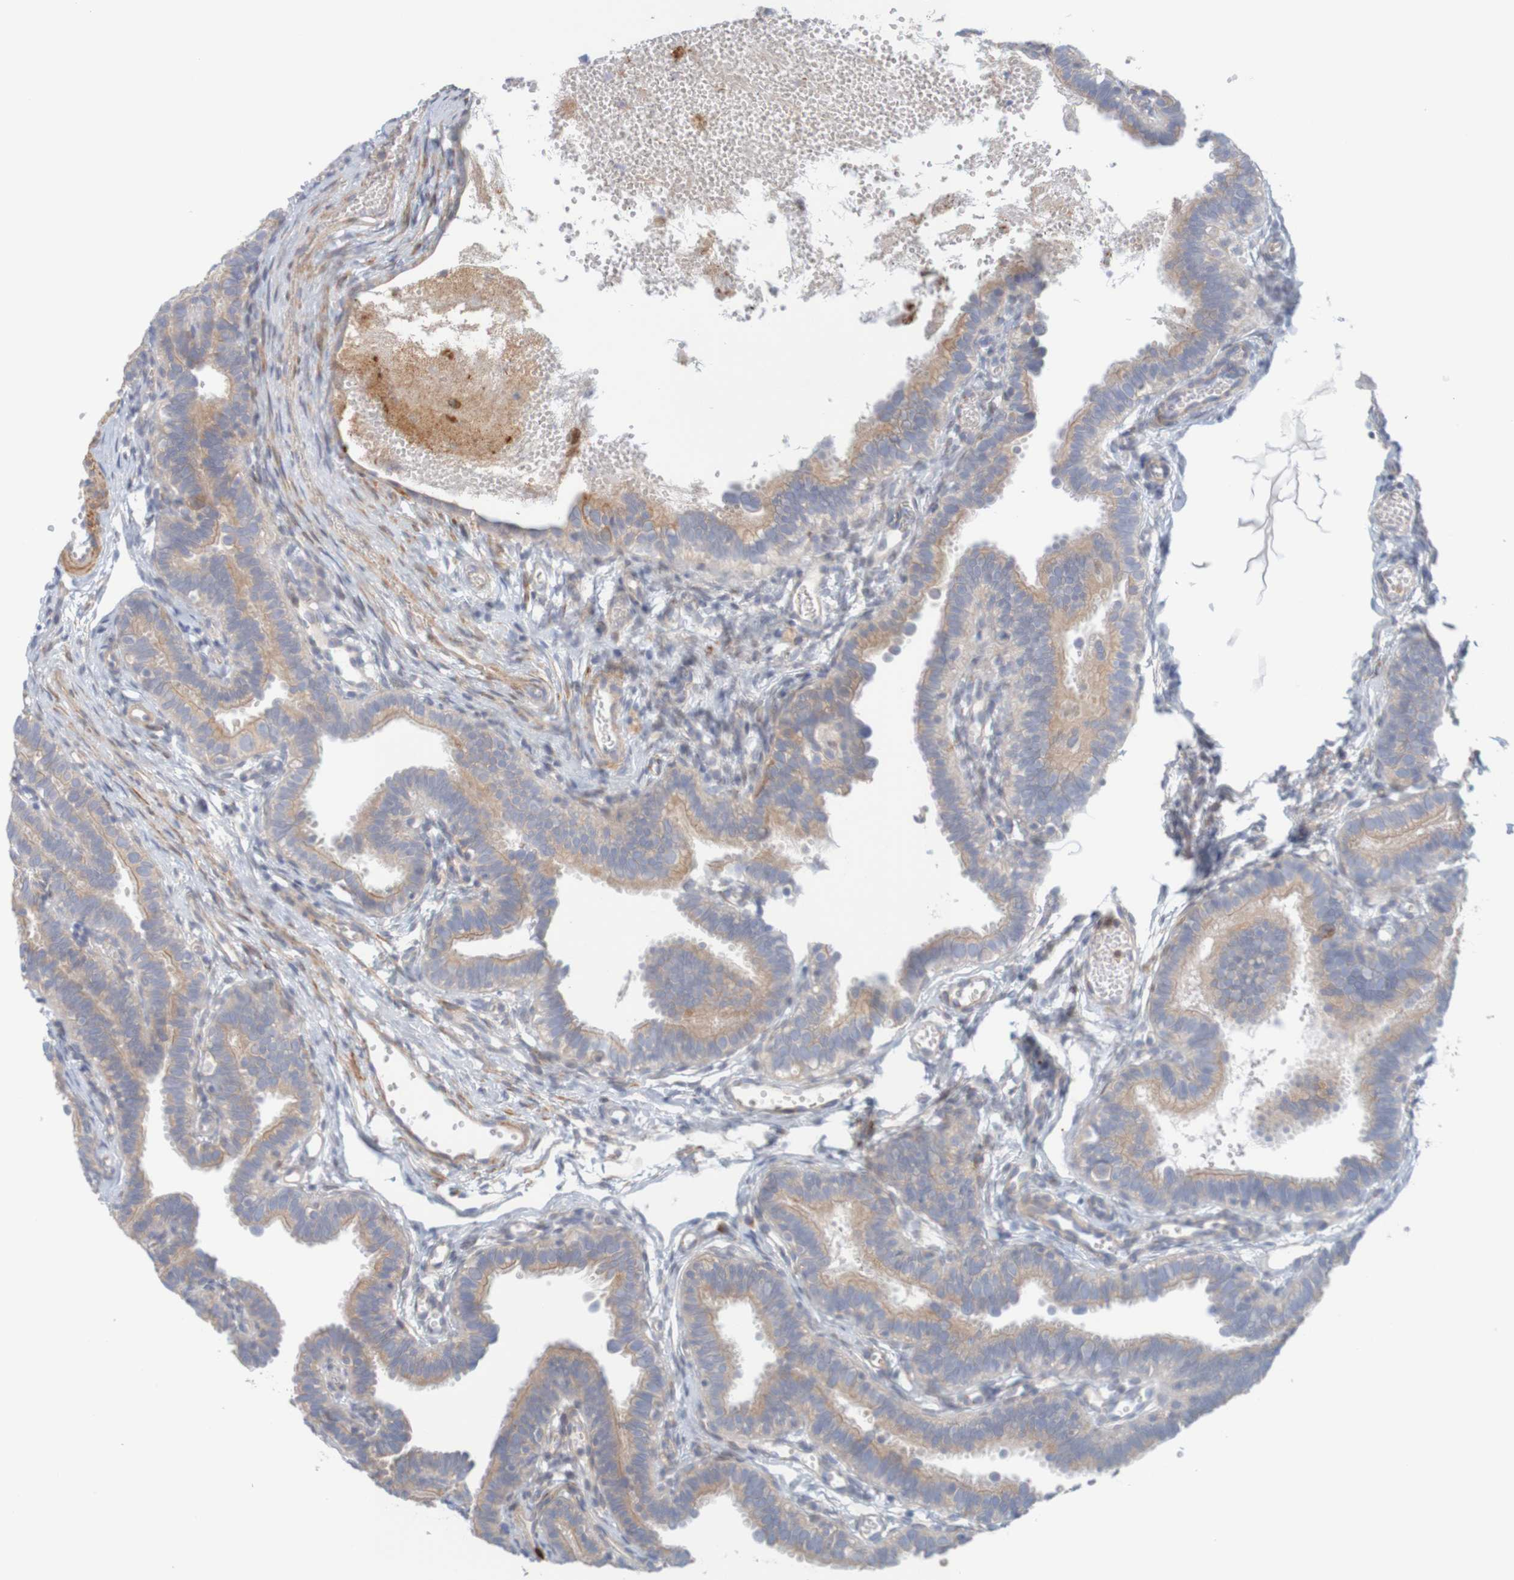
{"staining": {"intensity": "weak", "quantity": ">75%", "location": "cytoplasmic/membranous"}, "tissue": "fallopian tube", "cell_type": "Glandular cells", "image_type": "normal", "snomed": [{"axis": "morphology", "description": "Normal tissue, NOS"}, {"axis": "topography", "description": "Fallopian tube"}, {"axis": "topography", "description": "Placenta"}], "caption": "A low amount of weak cytoplasmic/membranous expression is present in approximately >75% of glandular cells in benign fallopian tube. The protein is stained brown, and the nuclei are stained in blue (DAB (3,3'-diaminobenzidine) IHC with brightfield microscopy, high magnification).", "gene": "KRT23", "patient": {"sex": "female", "age": 34}}